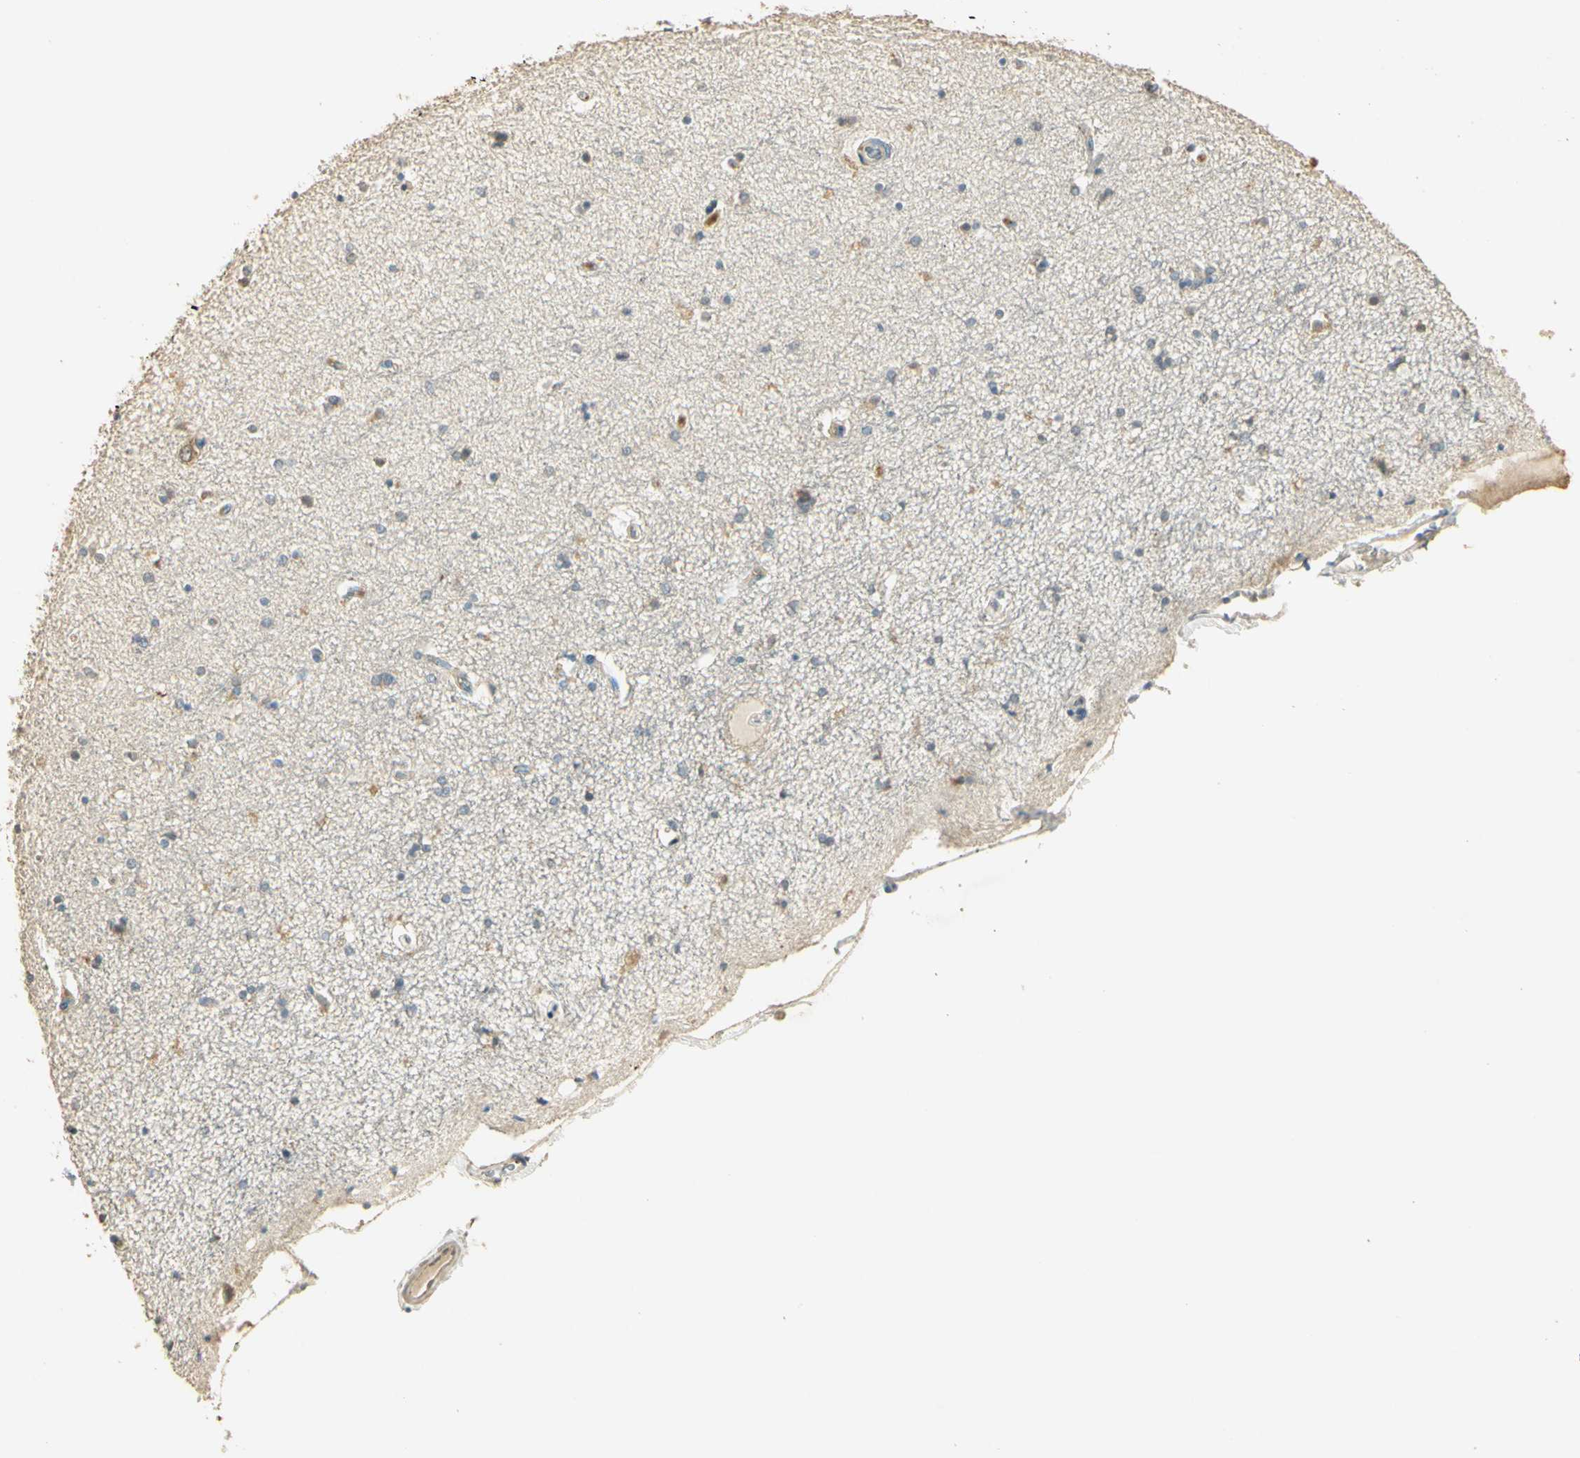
{"staining": {"intensity": "negative", "quantity": "none", "location": "none"}, "tissue": "hippocampus", "cell_type": "Glial cells", "image_type": "normal", "snomed": [{"axis": "morphology", "description": "Normal tissue, NOS"}, {"axis": "topography", "description": "Hippocampus"}], "caption": "Normal hippocampus was stained to show a protein in brown. There is no significant staining in glial cells.", "gene": "UXS1", "patient": {"sex": "female", "age": 54}}